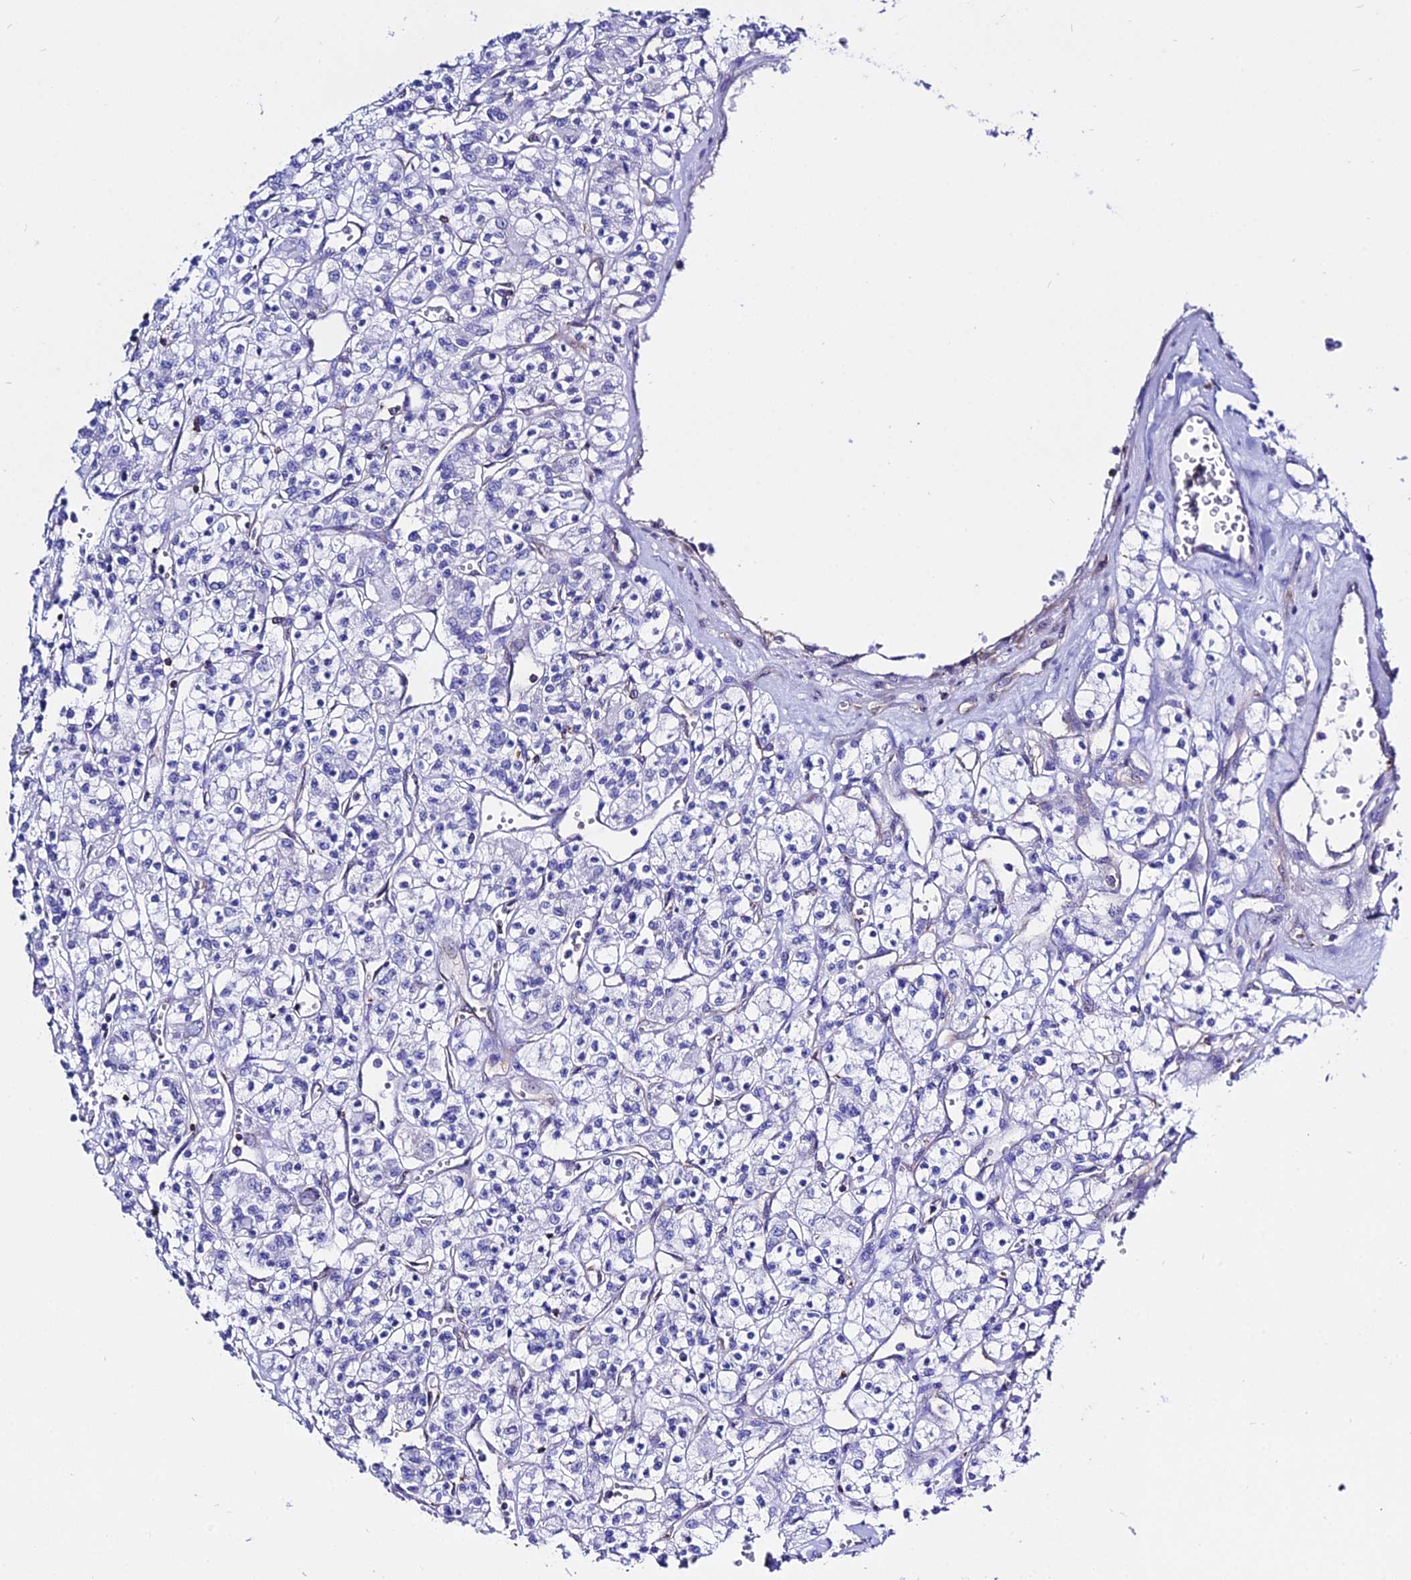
{"staining": {"intensity": "negative", "quantity": "none", "location": "none"}, "tissue": "renal cancer", "cell_type": "Tumor cells", "image_type": "cancer", "snomed": [{"axis": "morphology", "description": "Adenocarcinoma, NOS"}, {"axis": "topography", "description": "Kidney"}], "caption": "Immunohistochemical staining of renal cancer reveals no significant positivity in tumor cells.", "gene": "S100A16", "patient": {"sex": "female", "age": 59}}